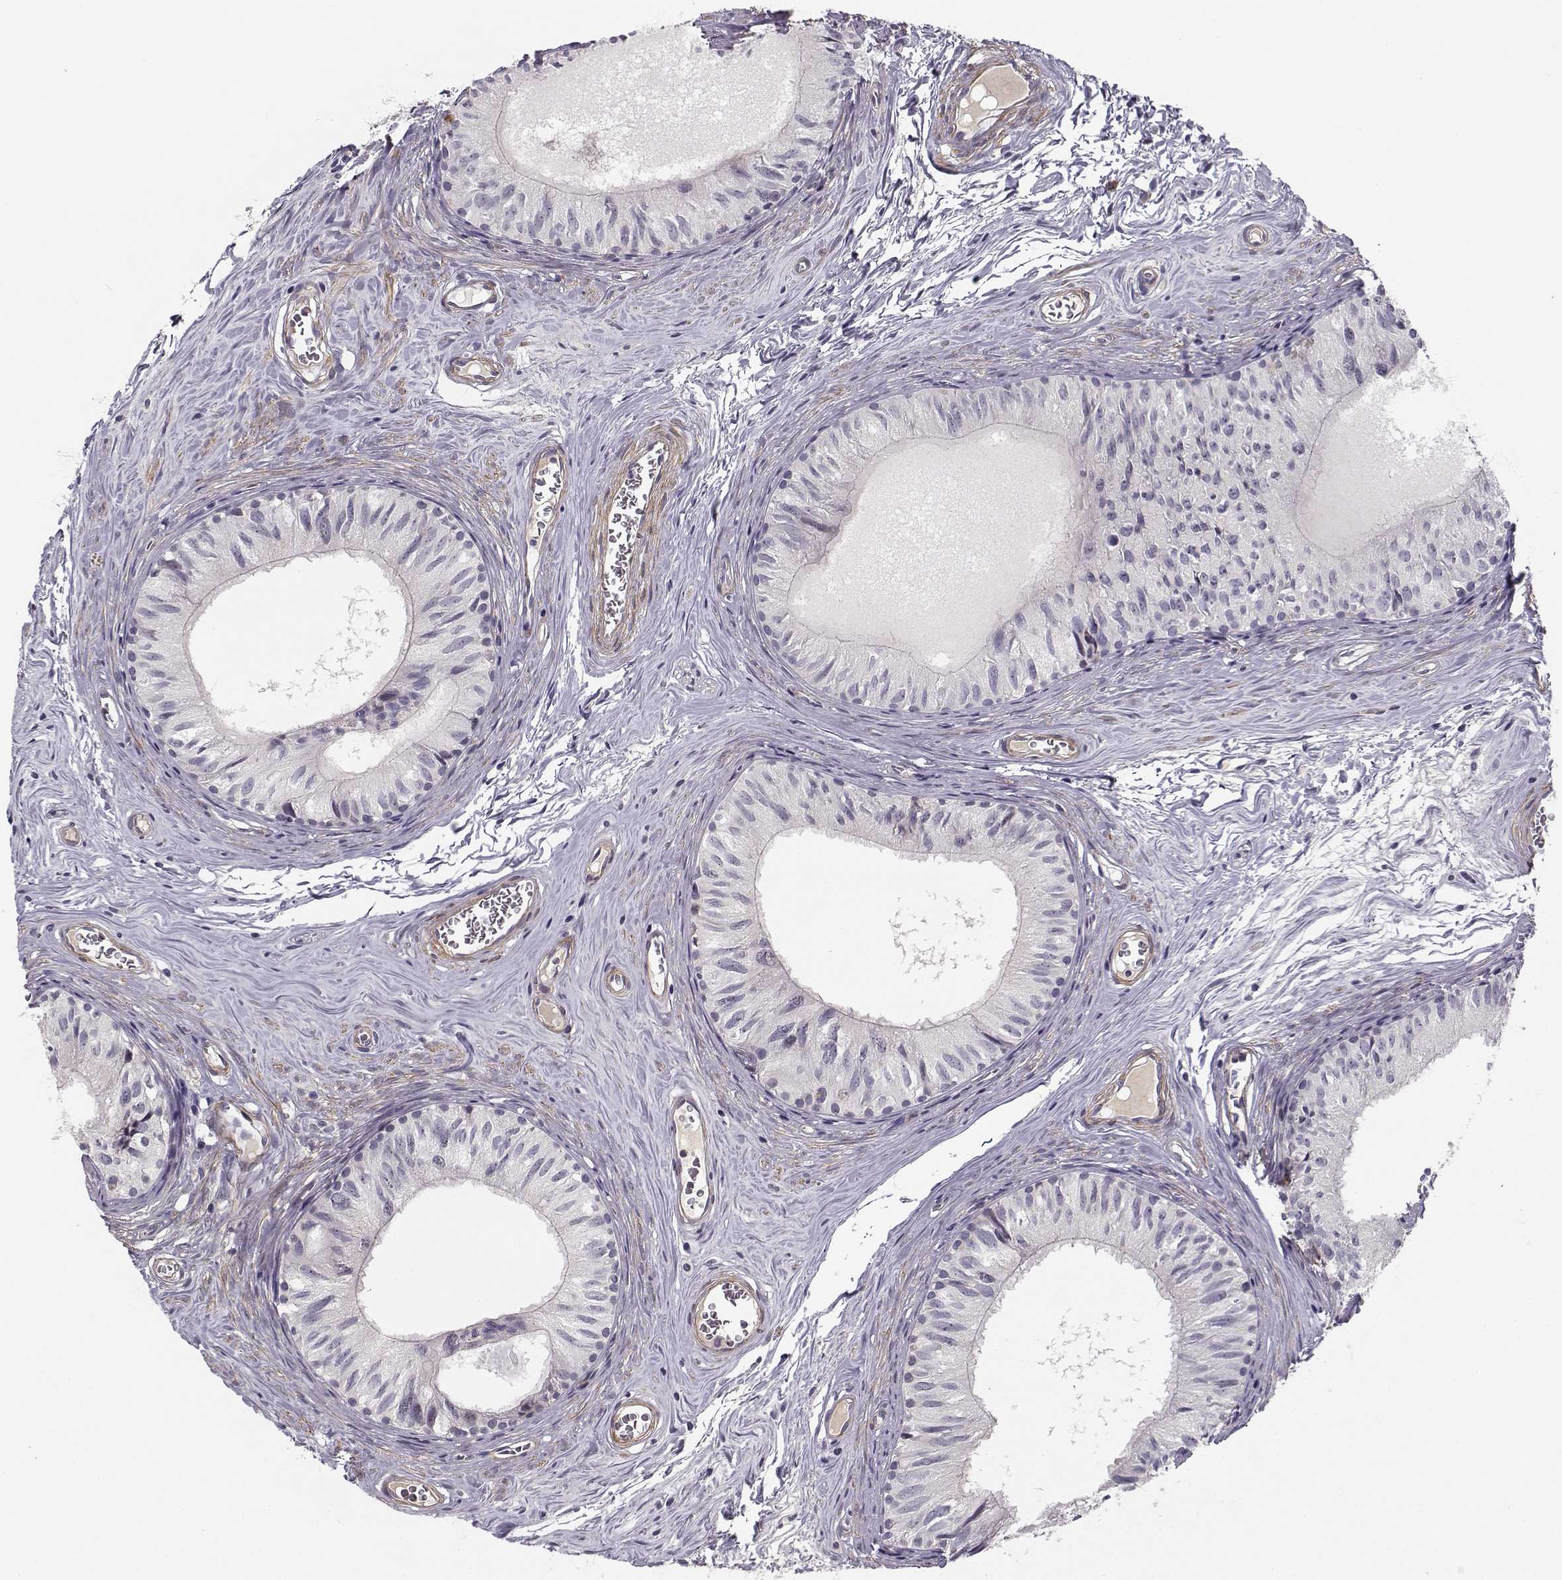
{"staining": {"intensity": "negative", "quantity": "none", "location": "none"}, "tissue": "epididymis", "cell_type": "Glandular cells", "image_type": "normal", "snomed": [{"axis": "morphology", "description": "Normal tissue, NOS"}, {"axis": "topography", "description": "Epididymis"}], "caption": "The histopathology image demonstrates no significant expression in glandular cells of epididymis.", "gene": "RGS9BP", "patient": {"sex": "male", "age": 52}}